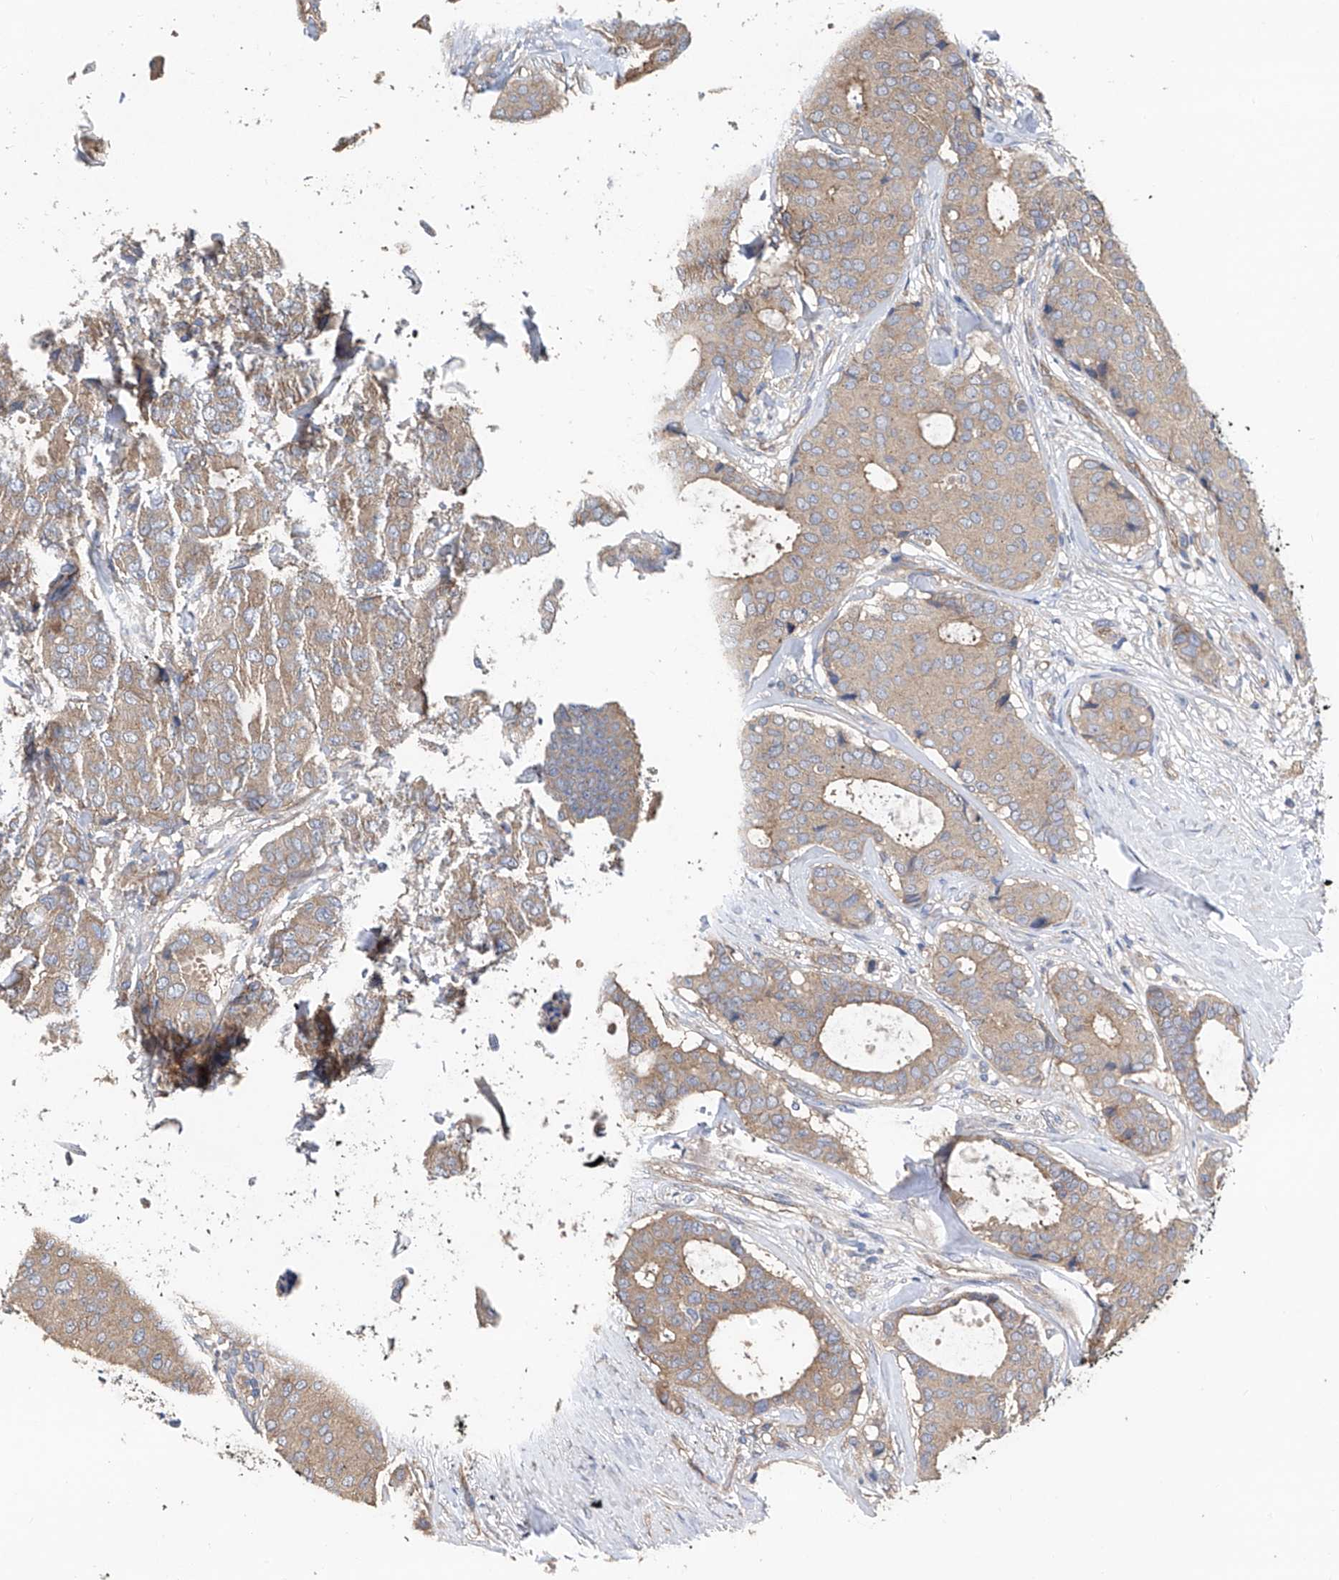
{"staining": {"intensity": "weak", "quantity": "25%-75%", "location": "cytoplasmic/membranous"}, "tissue": "breast cancer", "cell_type": "Tumor cells", "image_type": "cancer", "snomed": [{"axis": "morphology", "description": "Duct carcinoma"}, {"axis": "topography", "description": "Breast"}], "caption": "Immunohistochemistry micrograph of breast cancer (invasive ductal carcinoma) stained for a protein (brown), which displays low levels of weak cytoplasmic/membranous staining in approximately 25%-75% of tumor cells.", "gene": "PTK2", "patient": {"sex": "female", "age": 75}}